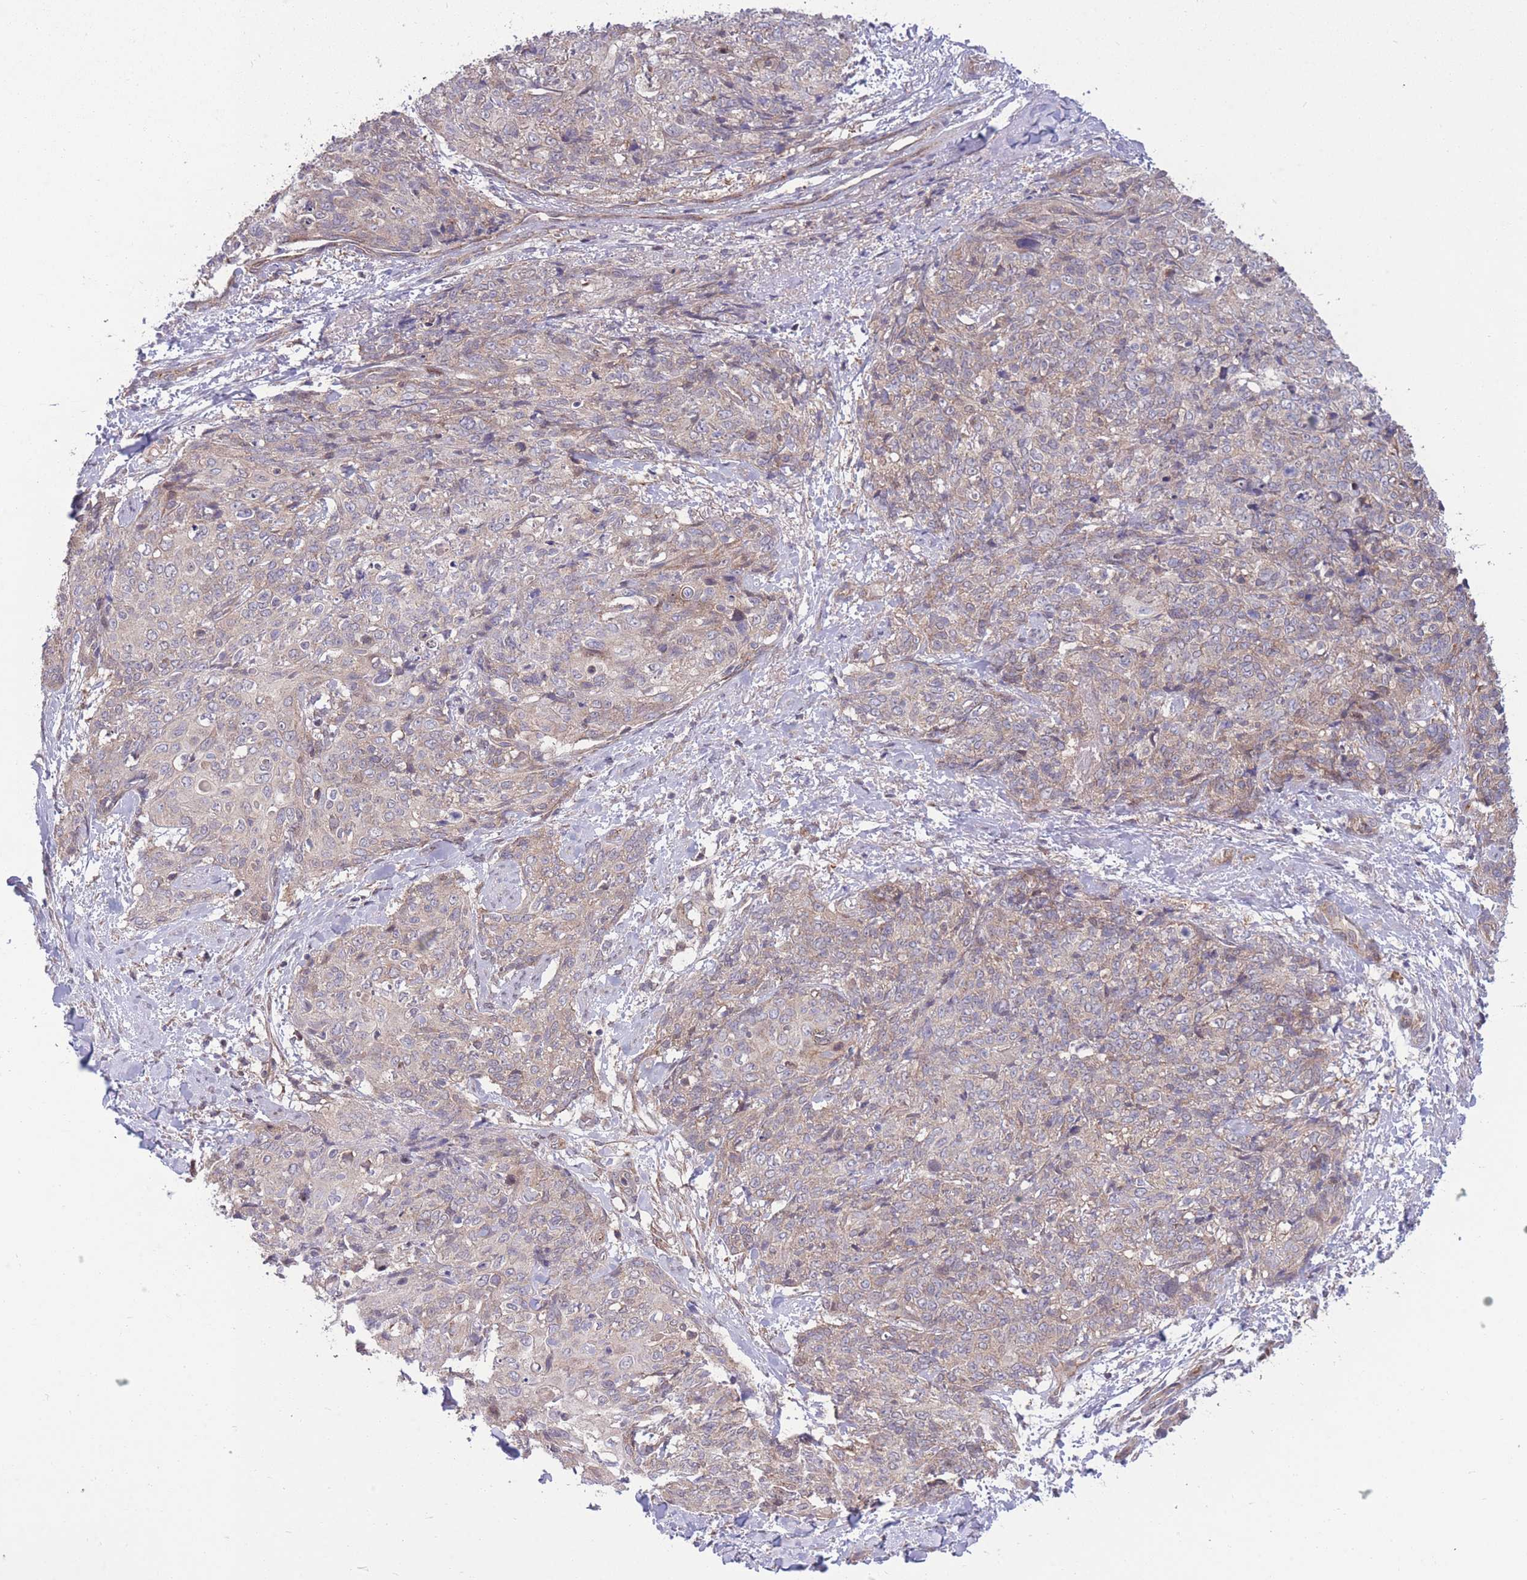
{"staining": {"intensity": "weak", "quantity": "<25%", "location": "cytoplasmic/membranous"}, "tissue": "skin cancer", "cell_type": "Tumor cells", "image_type": "cancer", "snomed": [{"axis": "morphology", "description": "Squamous cell carcinoma, NOS"}, {"axis": "topography", "description": "Skin"}, {"axis": "topography", "description": "Vulva"}], "caption": "The micrograph reveals no staining of tumor cells in skin squamous cell carcinoma. (DAB (3,3'-diaminobenzidine) IHC, high magnification).", "gene": "RIC8A", "patient": {"sex": "female", "age": 85}}